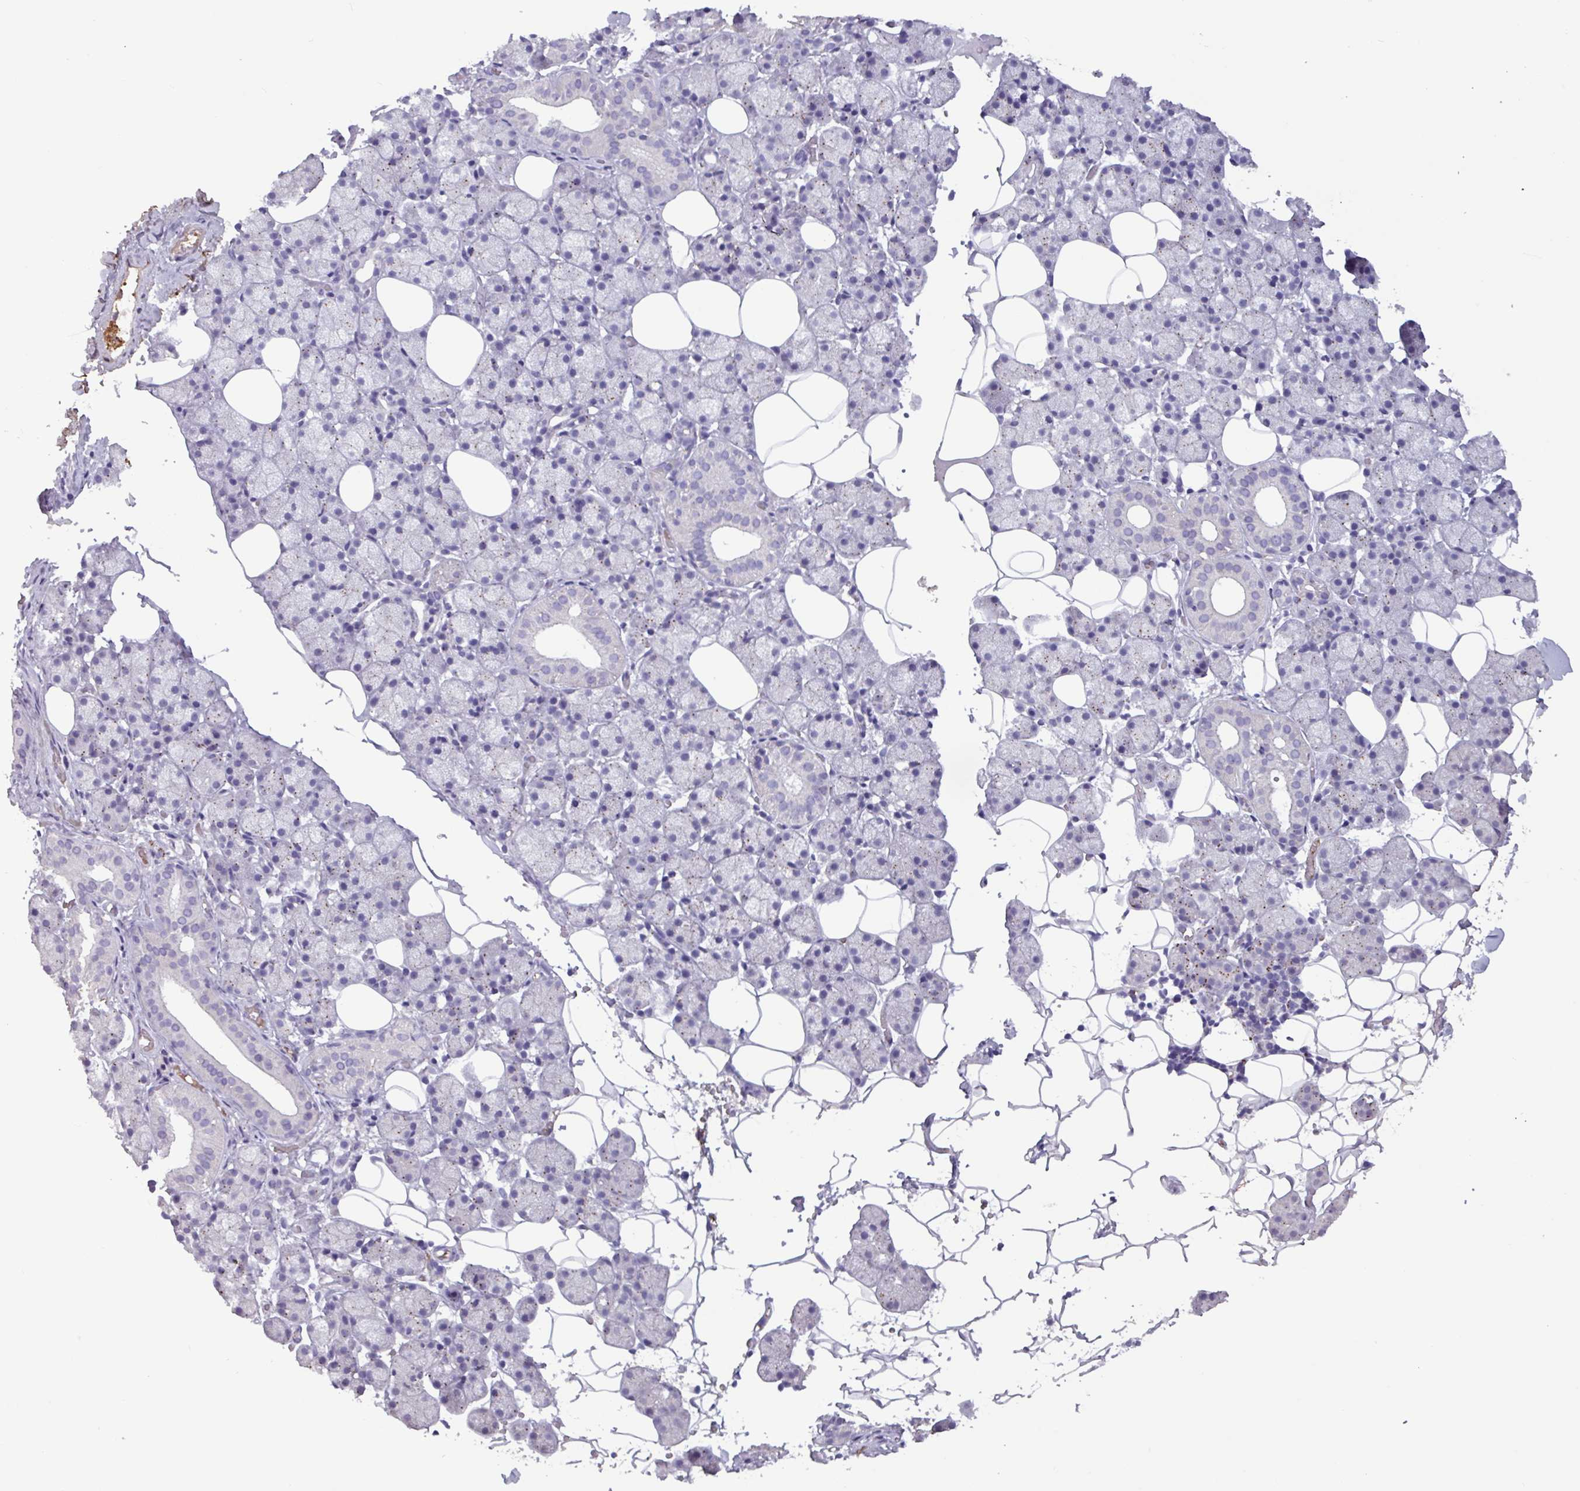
{"staining": {"intensity": "negative", "quantity": "none", "location": "none"}, "tissue": "salivary gland", "cell_type": "Glandular cells", "image_type": "normal", "snomed": [{"axis": "morphology", "description": "Normal tissue, NOS"}, {"axis": "topography", "description": "Salivary gland"}], "caption": "A high-resolution photomicrograph shows immunohistochemistry staining of benign salivary gland, which exhibits no significant expression in glandular cells.", "gene": "PLIN2", "patient": {"sex": "female", "age": 33}}